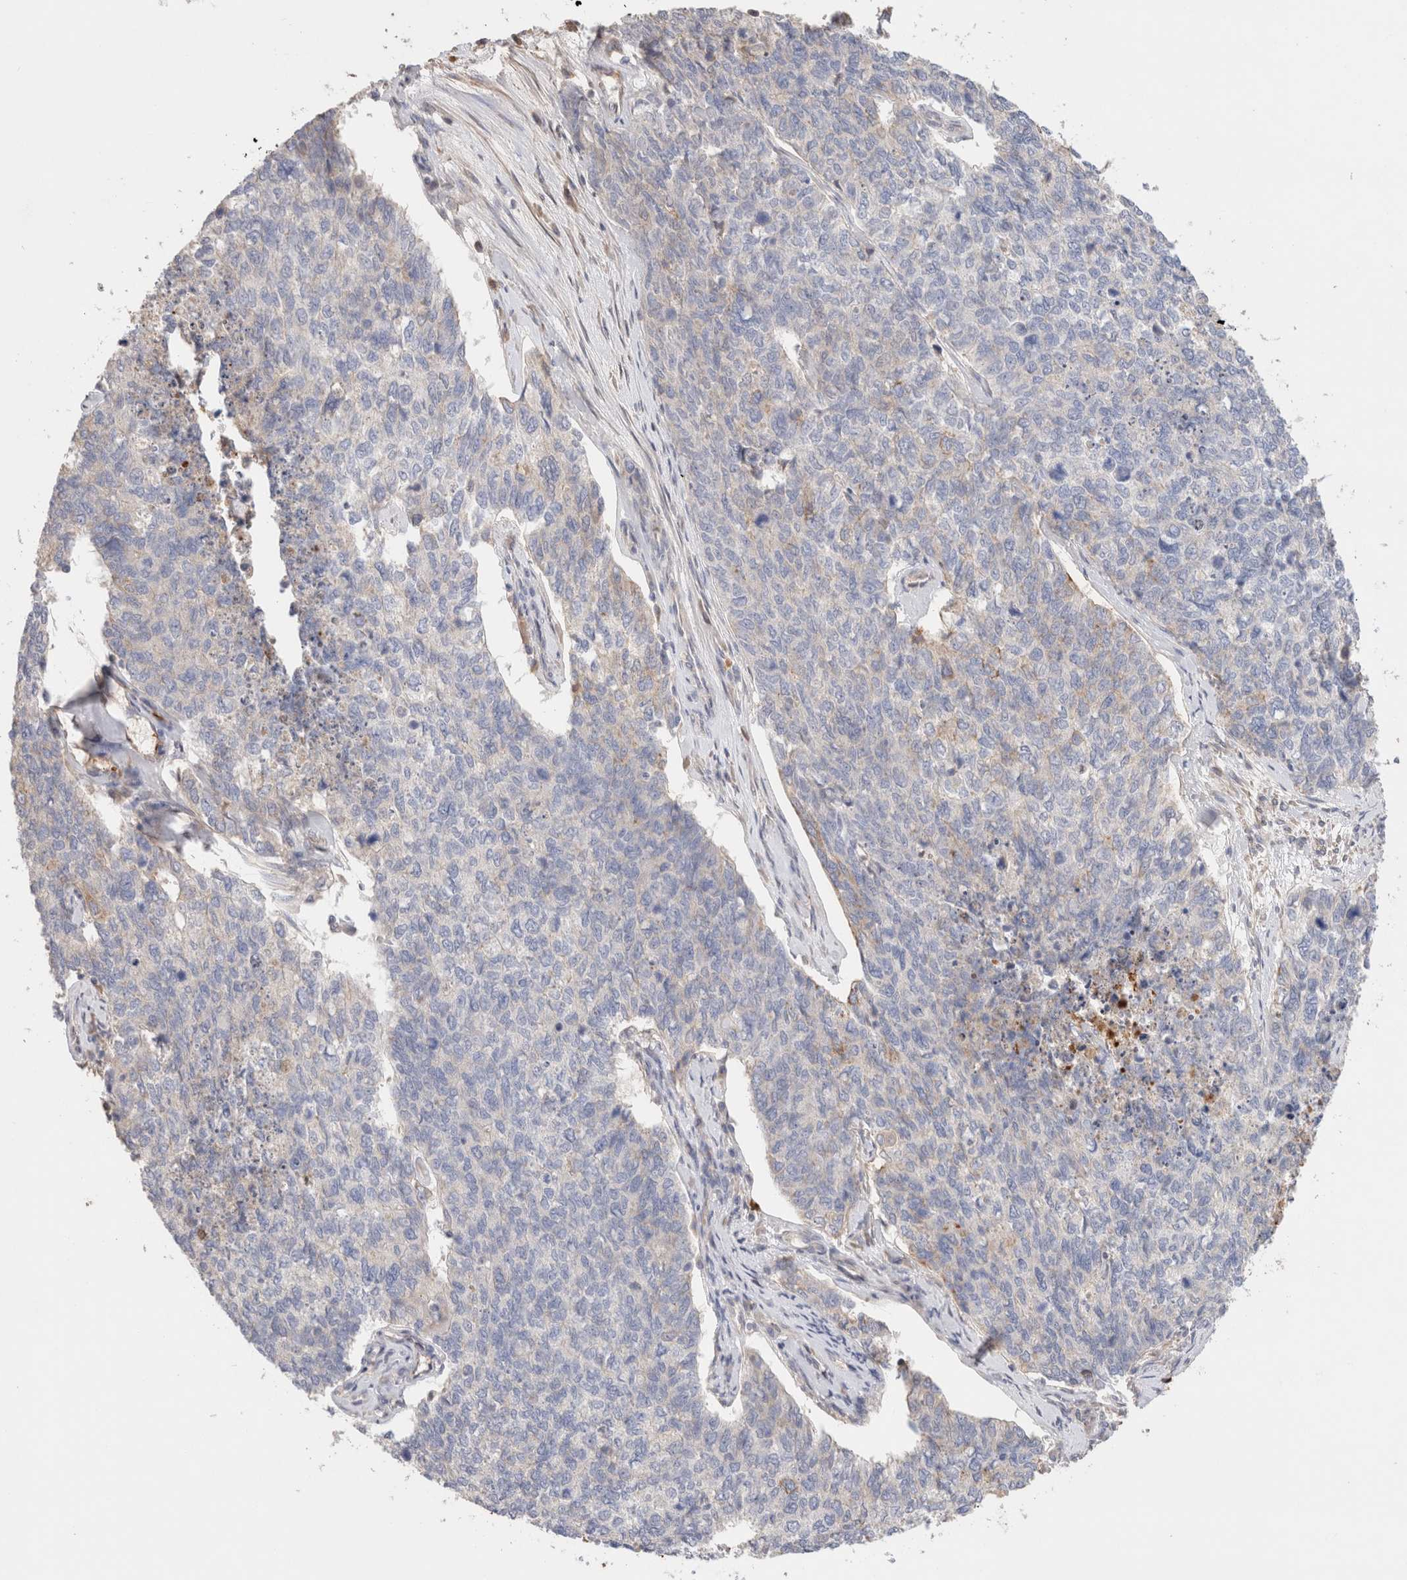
{"staining": {"intensity": "weak", "quantity": "<25%", "location": "cytoplasmic/membranous"}, "tissue": "cervical cancer", "cell_type": "Tumor cells", "image_type": "cancer", "snomed": [{"axis": "morphology", "description": "Squamous cell carcinoma, NOS"}, {"axis": "topography", "description": "Cervix"}], "caption": "An immunohistochemistry (IHC) micrograph of cervical cancer is shown. There is no staining in tumor cells of cervical cancer.", "gene": "PROS1", "patient": {"sex": "female", "age": 63}}